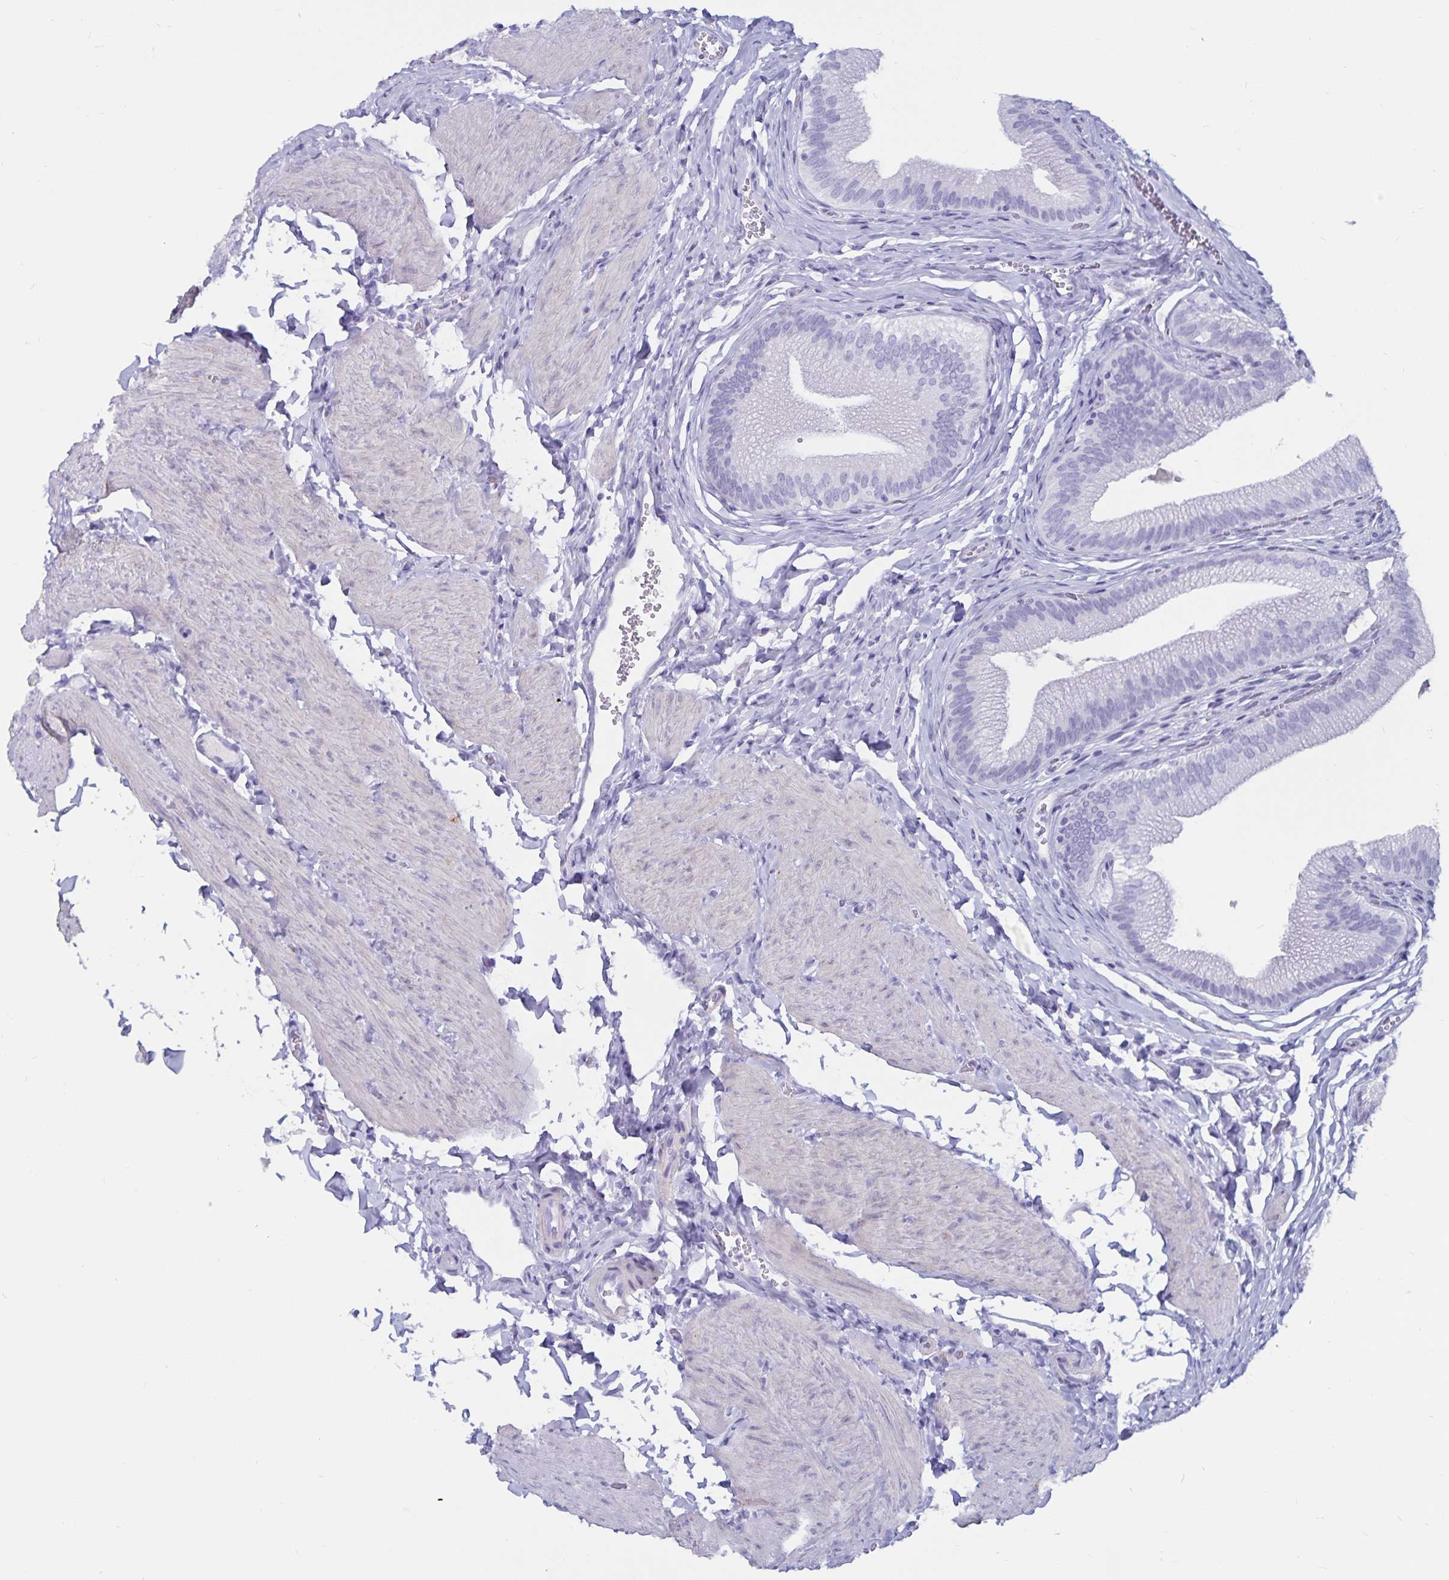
{"staining": {"intensity": "negative", "quantity": "none", "location": "none"}, "tissue": "gallbladder", "cell_type": "Glandular cells", "image_type": "normal", "snomed": [{"axis": "morphology", "description": "Normal tissue, NOS"}, {"axis": "topography", "description": "Gallbladder"}, {"axis": "topography", "description": "Peripheral nerve tissue"}], "caption": "Immunohistochemistry (IHC) of benign gallbladder demonstrates no positivity in glandular cells.", "gene": "GPR137", "patient": {"sex": "male", "age": 17}}